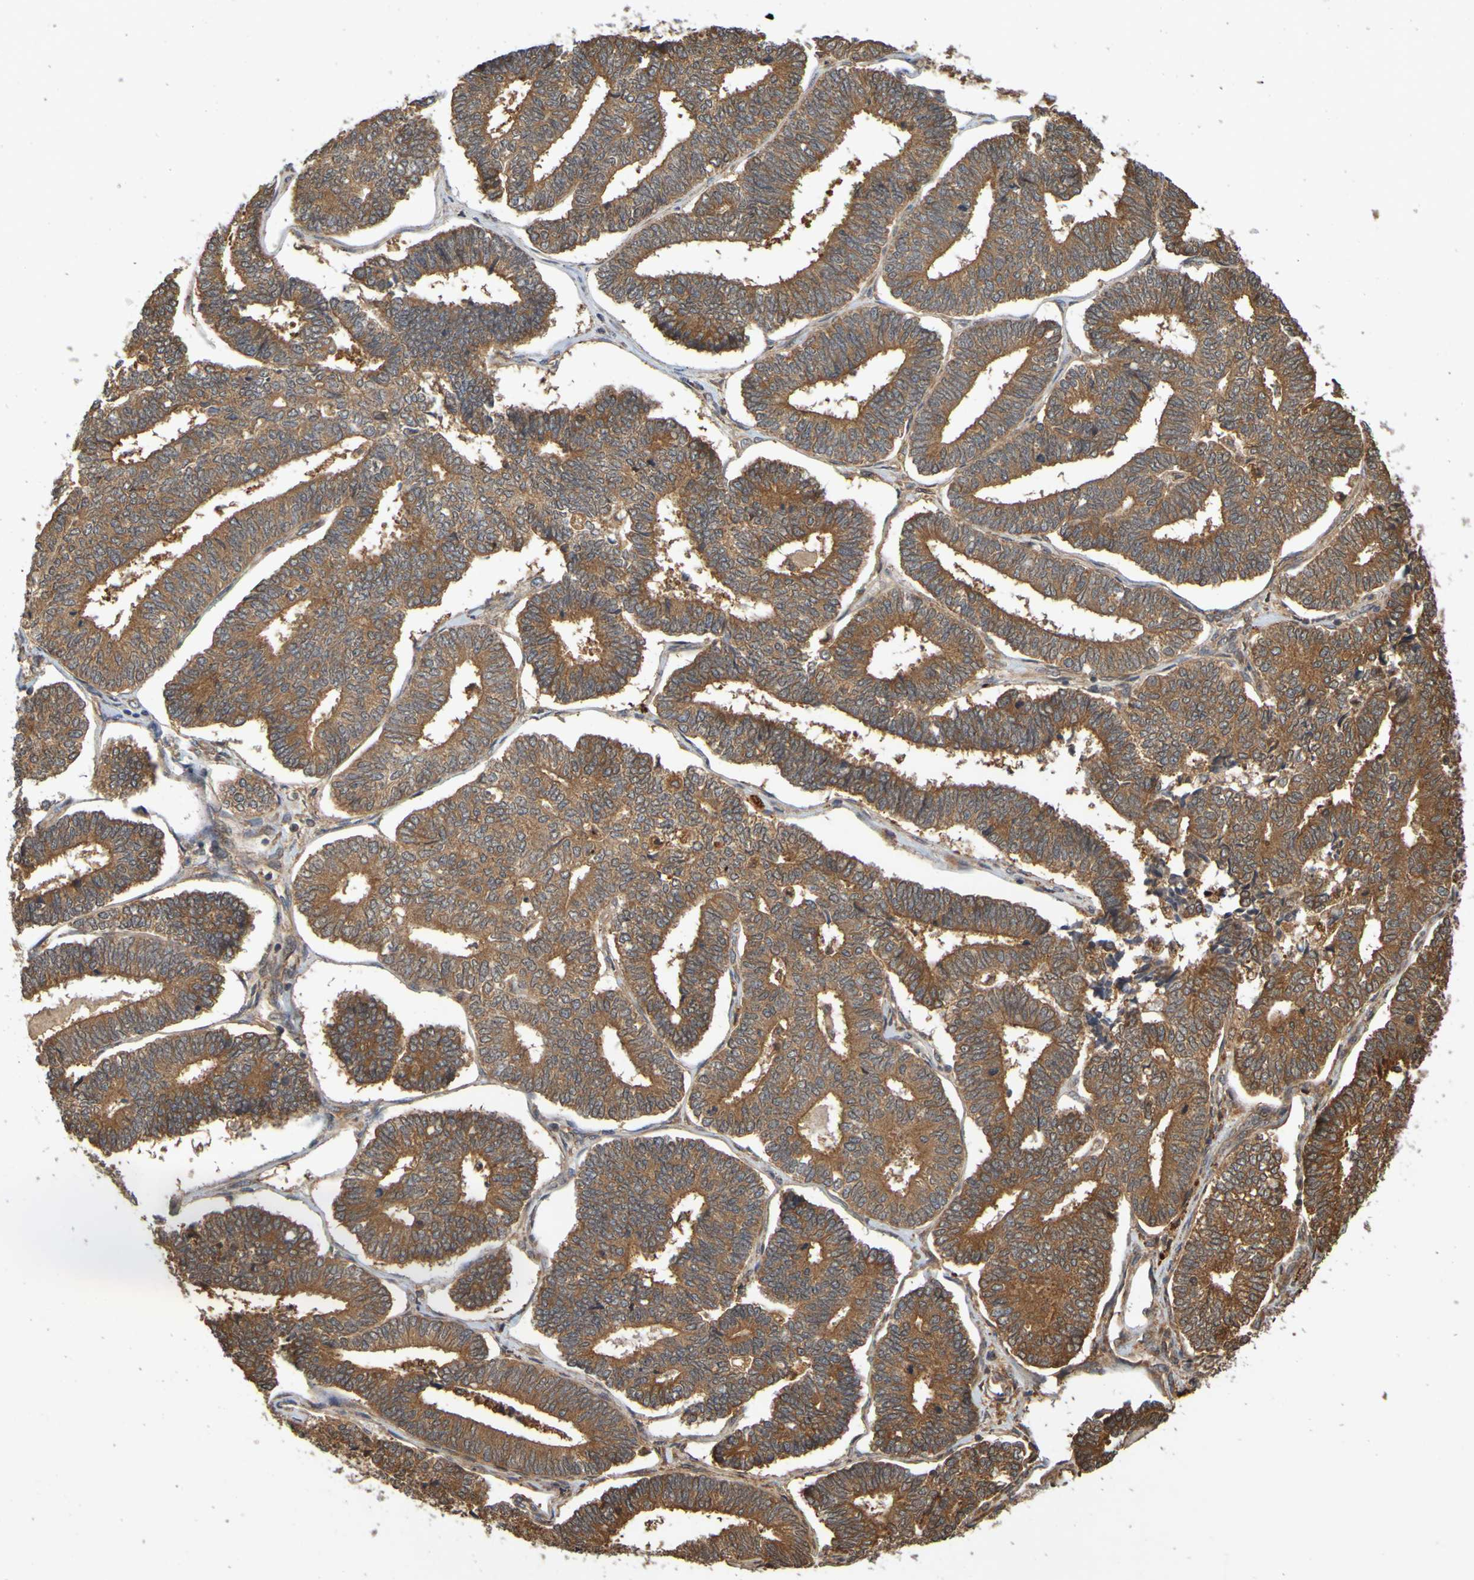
{"staining": {"intensity": "strong", "quantity": ">75%", "location": "cytoplasmic/membranous"}, "tissue": "endometrial cancer", "cell_type": "Tumor cells", "image_type": "cancer", "snomed": [{"axis": "morphology", "description": "Adenocarcinoma, NOS"}, {"axis": "topography", "description": "Endometrium"}], "caption": "Endometrial cancer tissue exhibits strong cytoplasmic/membranous expression in approximately >75% of tumor cells", "gene": "OCRL", "patient": {"sex": "female", "age": 70}}